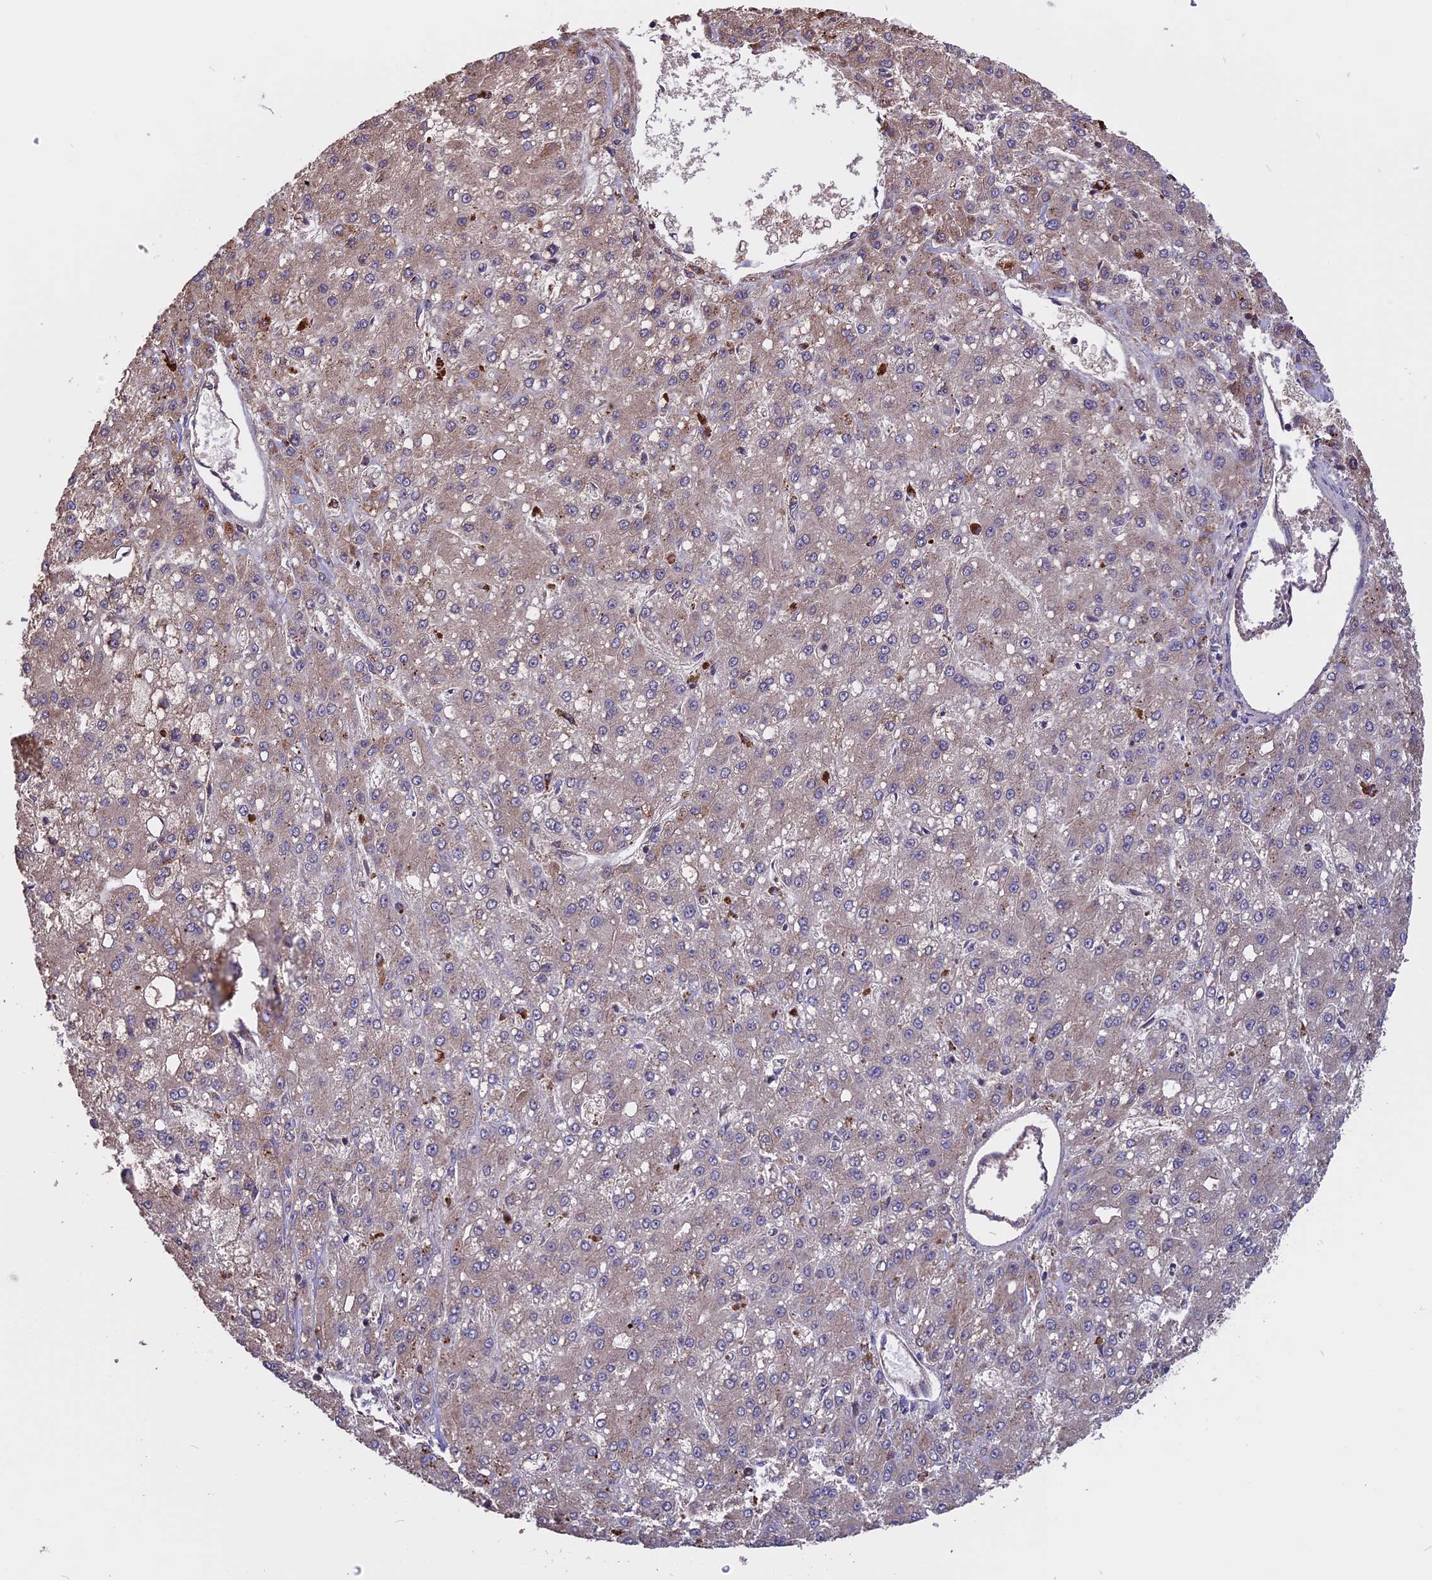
{"staining": {"intensity": "moderate", "quantity": "25%-75%", "location": "cytoplasmic/membranous"}, "tissue": "liver cancer", "cell_type": "Tumor cells", "image_type": "cancer", "snomed": [{"axis": "morphology", "description": "Carcinoma, Hepatocellular, NOS"}, {"axis": "topography", "description": "Liver"}], "caption": "This is a histology image of immunohistochemistry staining of liver hepatocellular carcinoma, which shows moderate expression in the cytoplasmic/membranous of tumor cells.", "gene": "GAS8", "patient": {"sex": "male", "age": 67}}